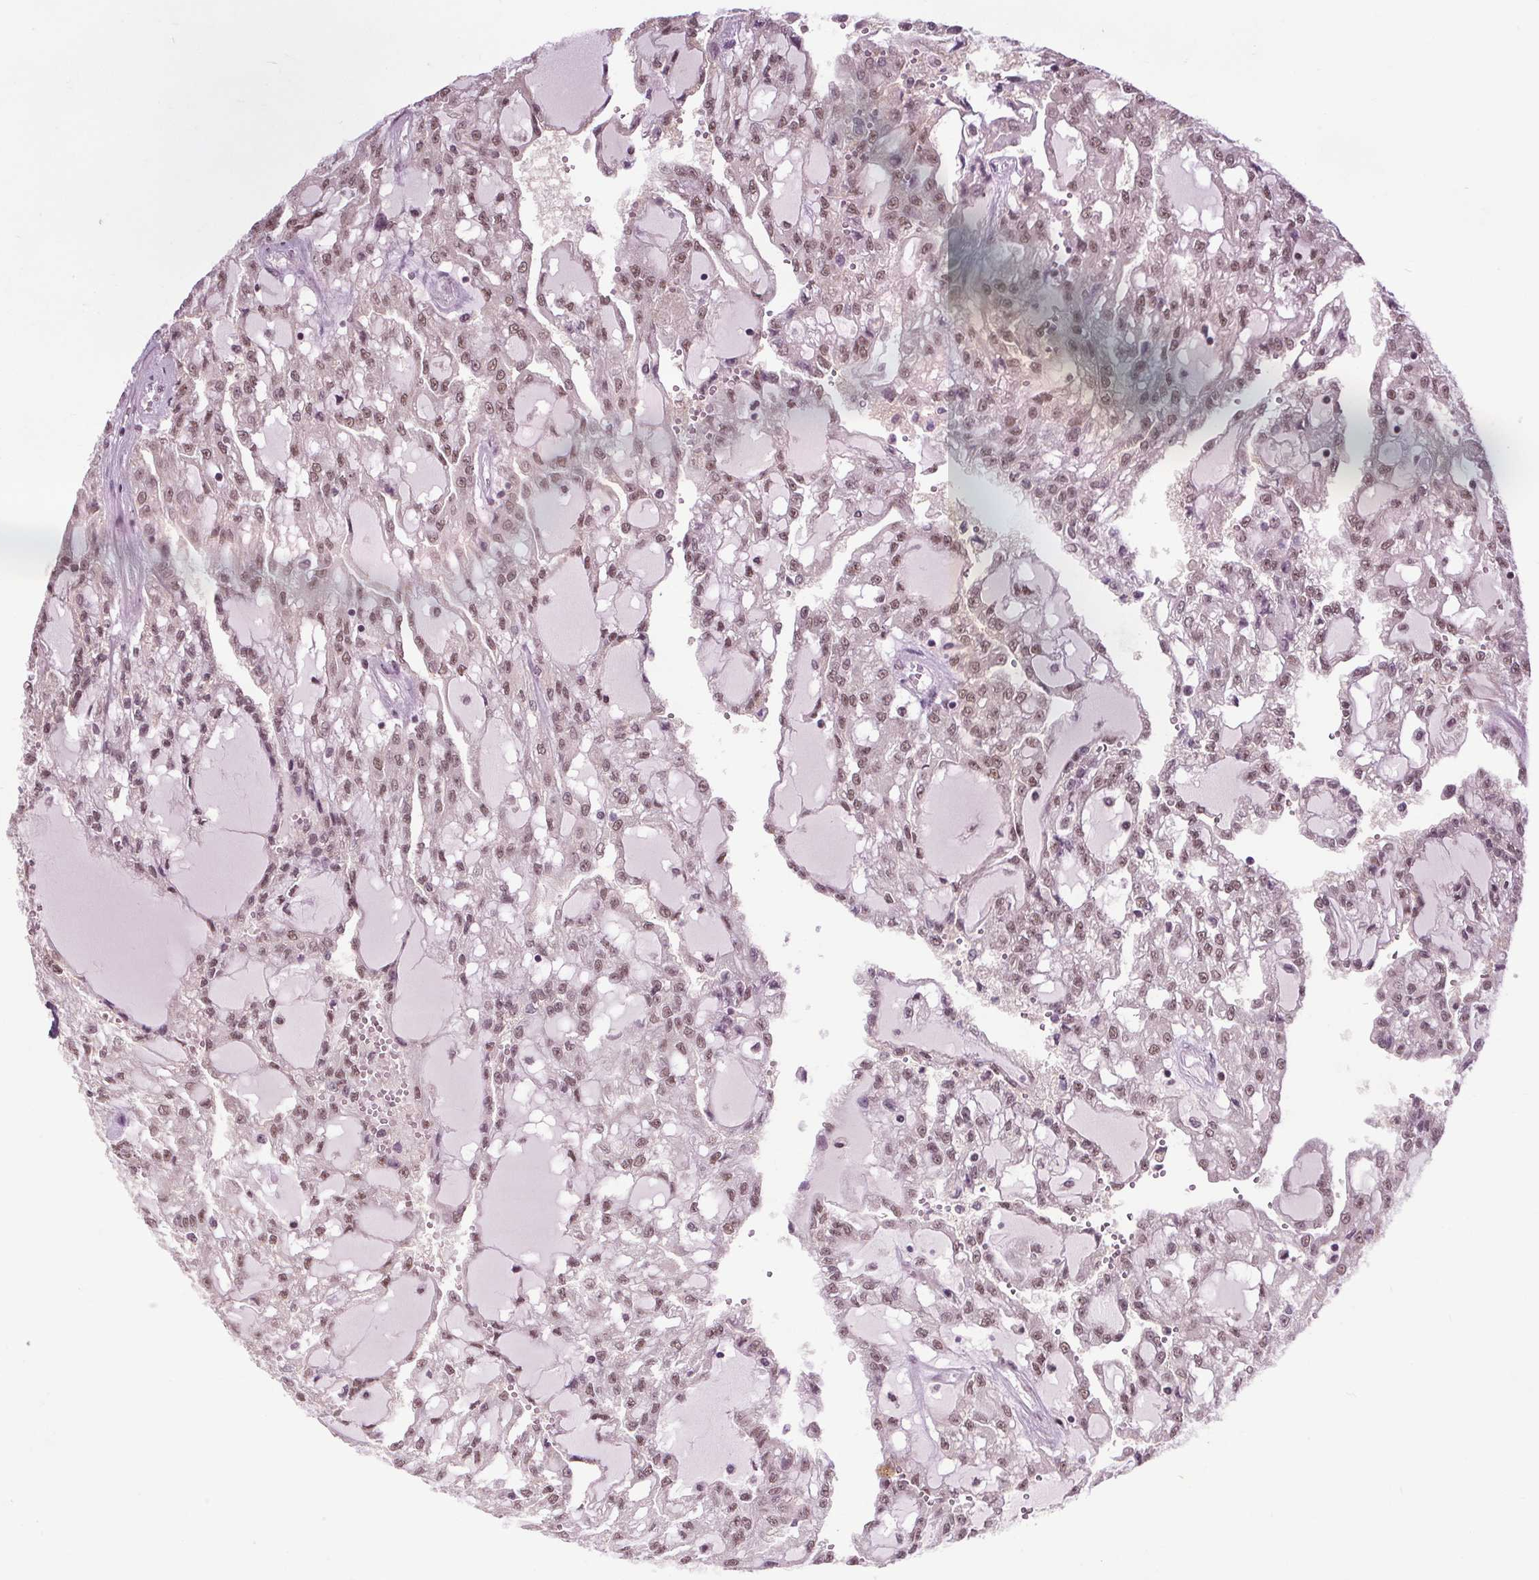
{"staining": {"intensity": "moderate", "quantity": ">75%", "location": "nuclear"}, "tissue": "renal cancer", "cell_type": "Tumor cells", "image_type": "cancer", "snomed": [{"axis": "morphology", "description": "Adenocarcinoma, NOS"}, {"axis": "topography", "description": "Kidney"}], "caption": "About >75% of tumor cells in adenocarcinoma (renal) display moderate nuclear protein expression as visualized by brown immunohistochemical staining.", "gene": "MED6", "patient": {"sex": "male", "age": 63}}